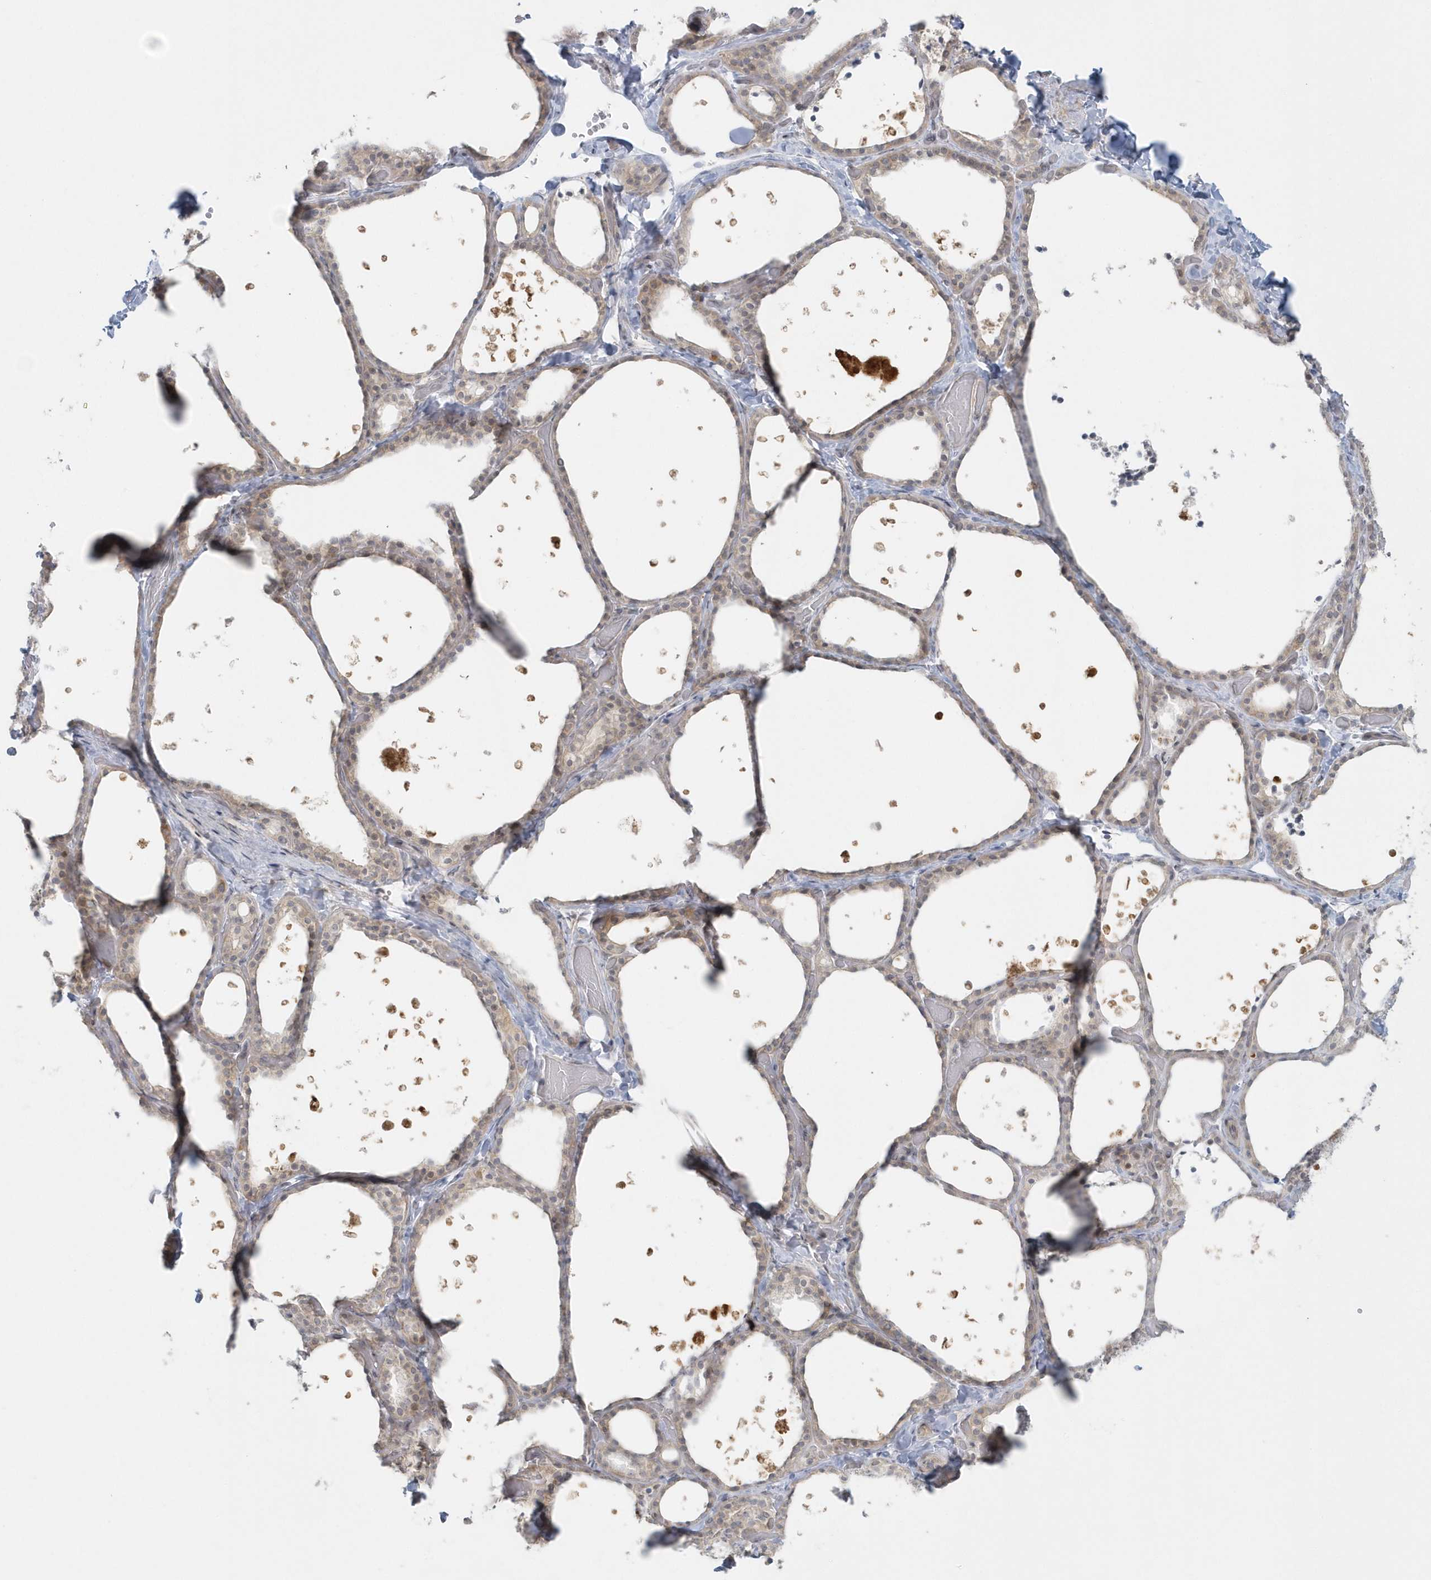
{"staining": {"intensity": "weak", "quantity": "25%-75%", "location": "cytoplasmic/membranous"}, "tissue": "thyroid gland", "cell_type": "Glandular cells", "image_type": "normal", "snomed": [{"axis": "morphology", "description": "Normal tissue, NOS"}, {"axis": "topography", "description": "Thyroid gland"}], "caption": "About 25%-75% of glandular cells in normal human thyroid gland reveal weak cytoplasmic/membranous protein staining as visualized by brown immunohistochemical staining.", "gene": "BLTP3A", "patient": {"sex": "female", "age": 44}}